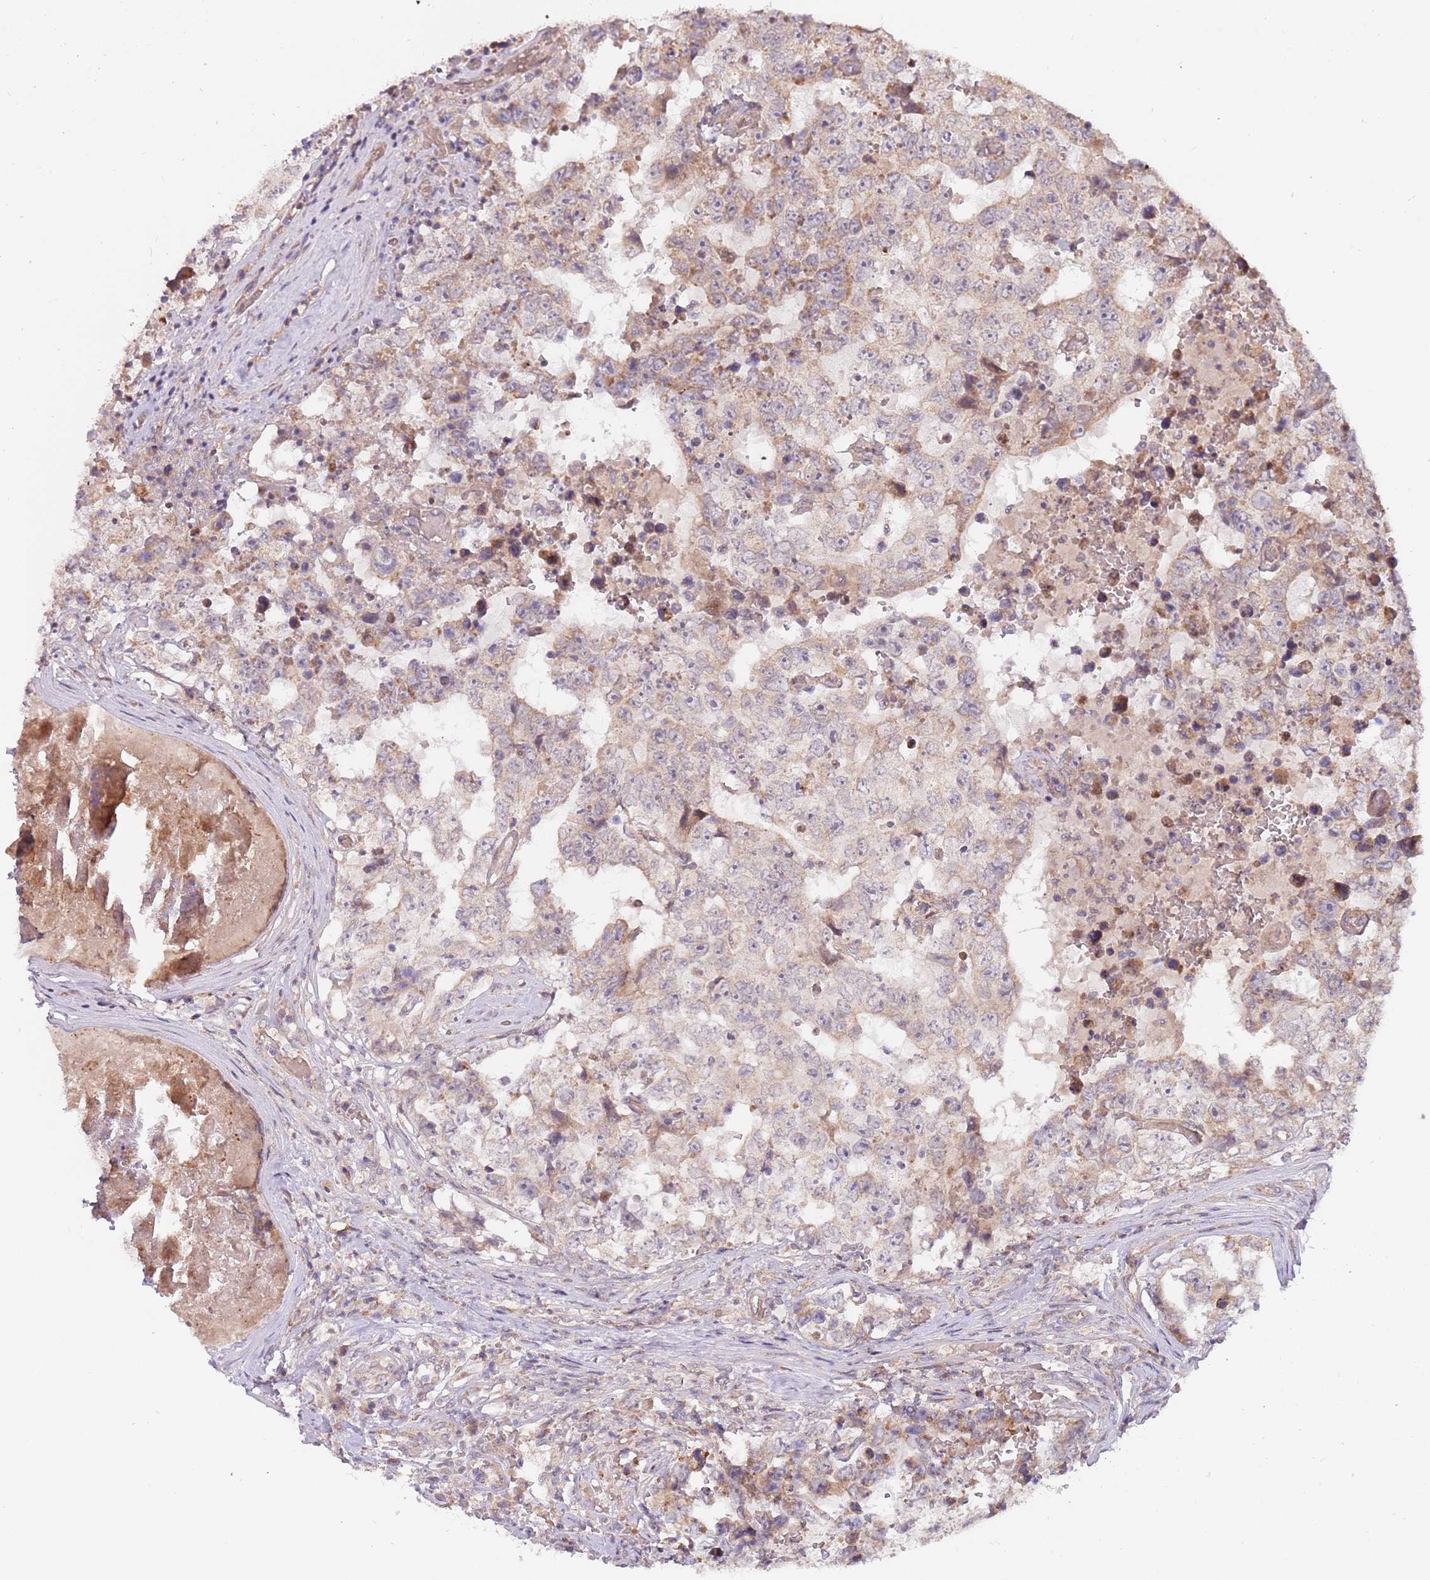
{"staining": {"intensity": "weak", "quantity": "<25%", "location": "cytoplasmic/membranous"}, "tissue": "testis cancer", "cell_type": "Tumor cells", "image_type": "cancer", "snomed": [{"axis": "morphology", "description": "Normal tissue, NOS"}, {"axis": "morphology", "description": "Carcinoma, Embryonal, NOS"}, {"axis": "topography", "description": "Testis"}, {"axis": "topography", "description": "Epididymis"}], "caption": "Image shows no protein positivity in tumor cells of embryonal carcinoma (testis) tissue. (Immunohistochemistry, brightfield microscopy, high magnification).", "gene": "RNF181", "patient": {"sex": "male", "age": 25}}